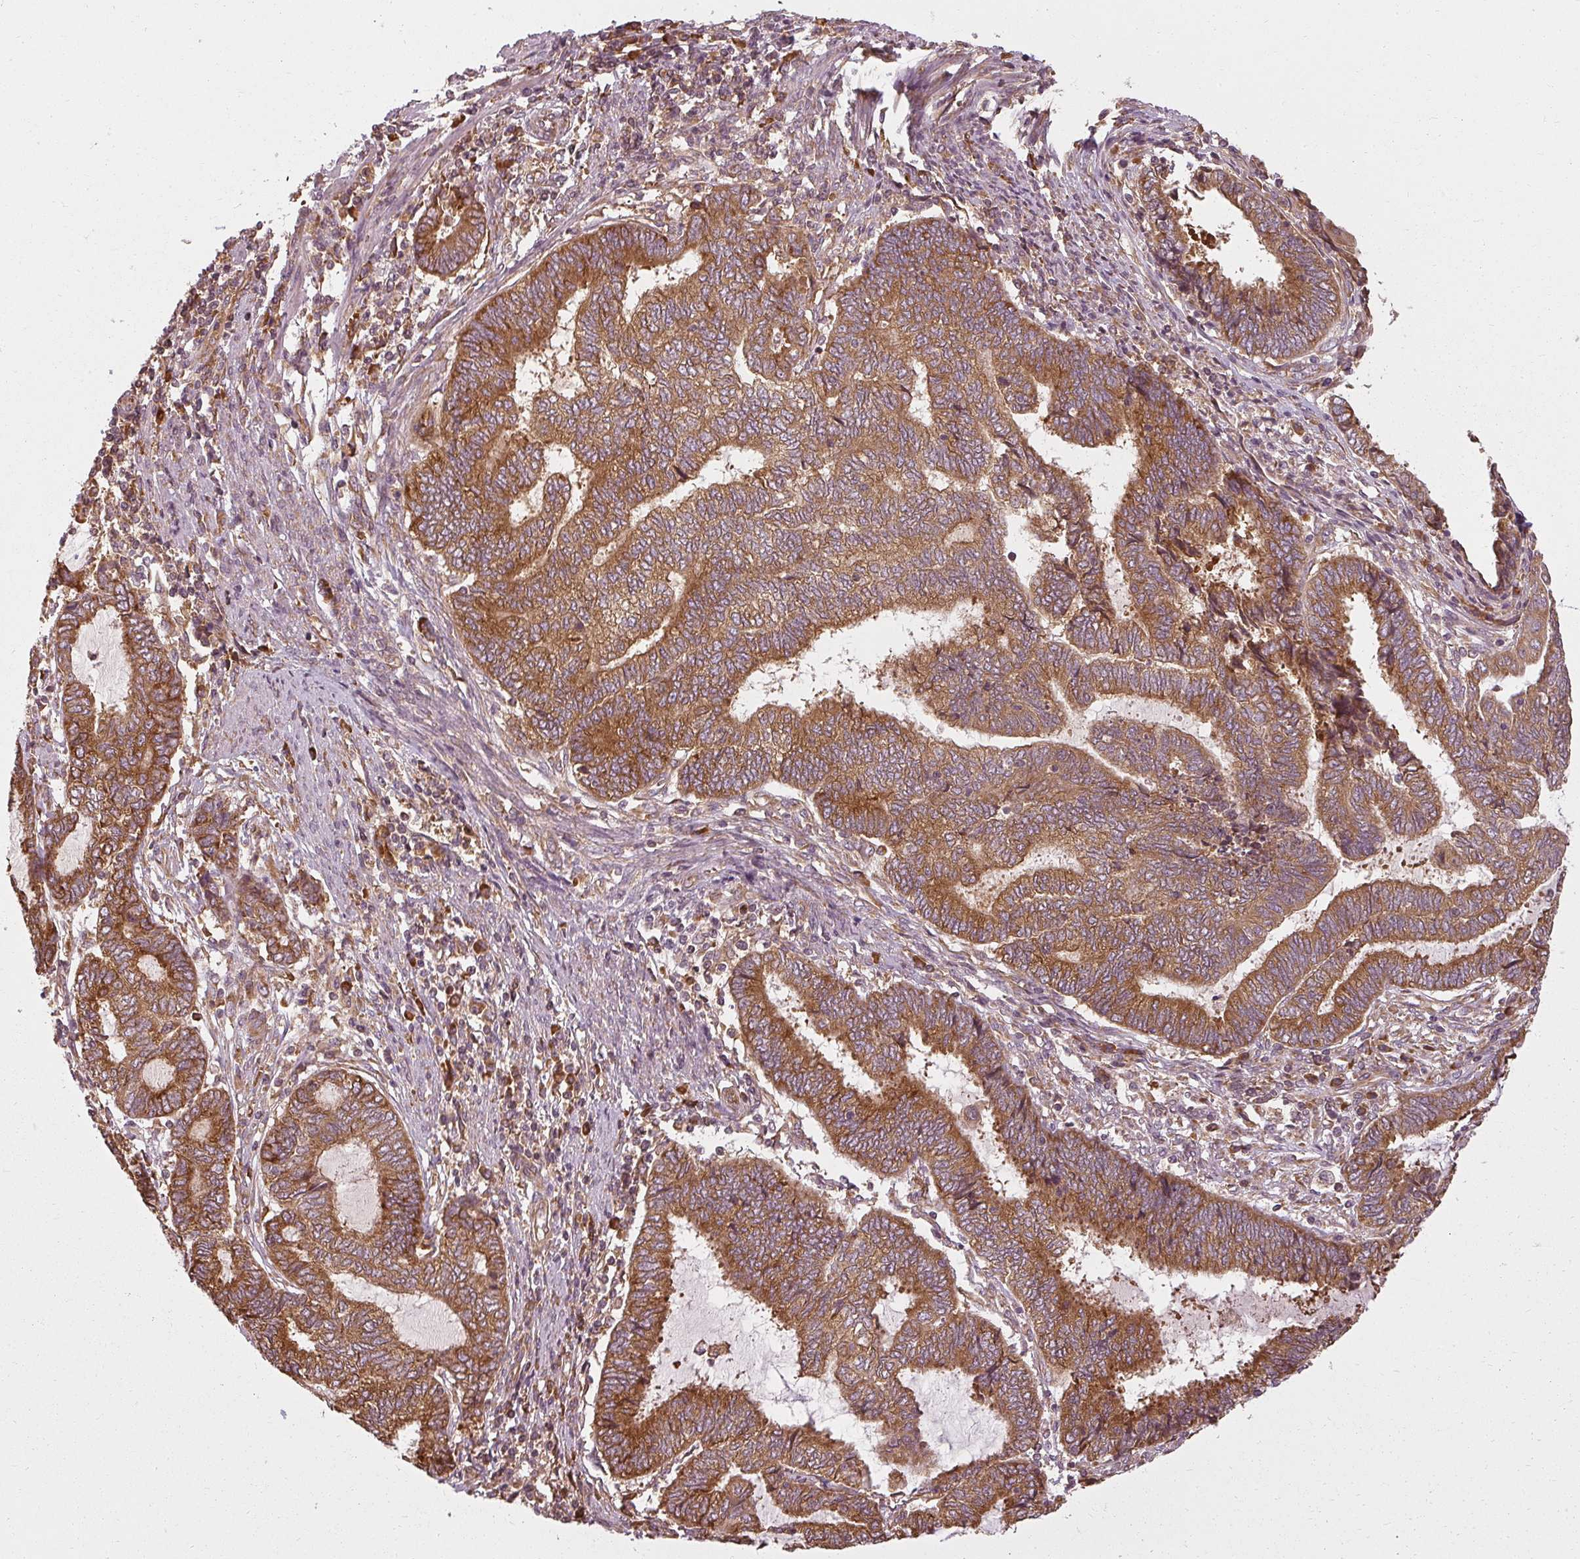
{"staining": {"intensity": "strong", "quantity": ">75%", "location": "cytoplasmic/membranous"}, "tissue": "endometrial cancer", "cell_type": "Tumor cells", "image_type": "cancer", "snomed": [{"axis": "morphology", "description": "Adenocarcinoma, NOS"}, {"axis": "topography", "description": "Uterus"}, {"axis": "topography", "description": "Endometrium"}], "caption": "Human adenocarcinoma (endometrial) stained with a protein marker shows strong staining in tumor cells.", "gene": "RPL24", "patient": {"sex": "female", "age": 70}}